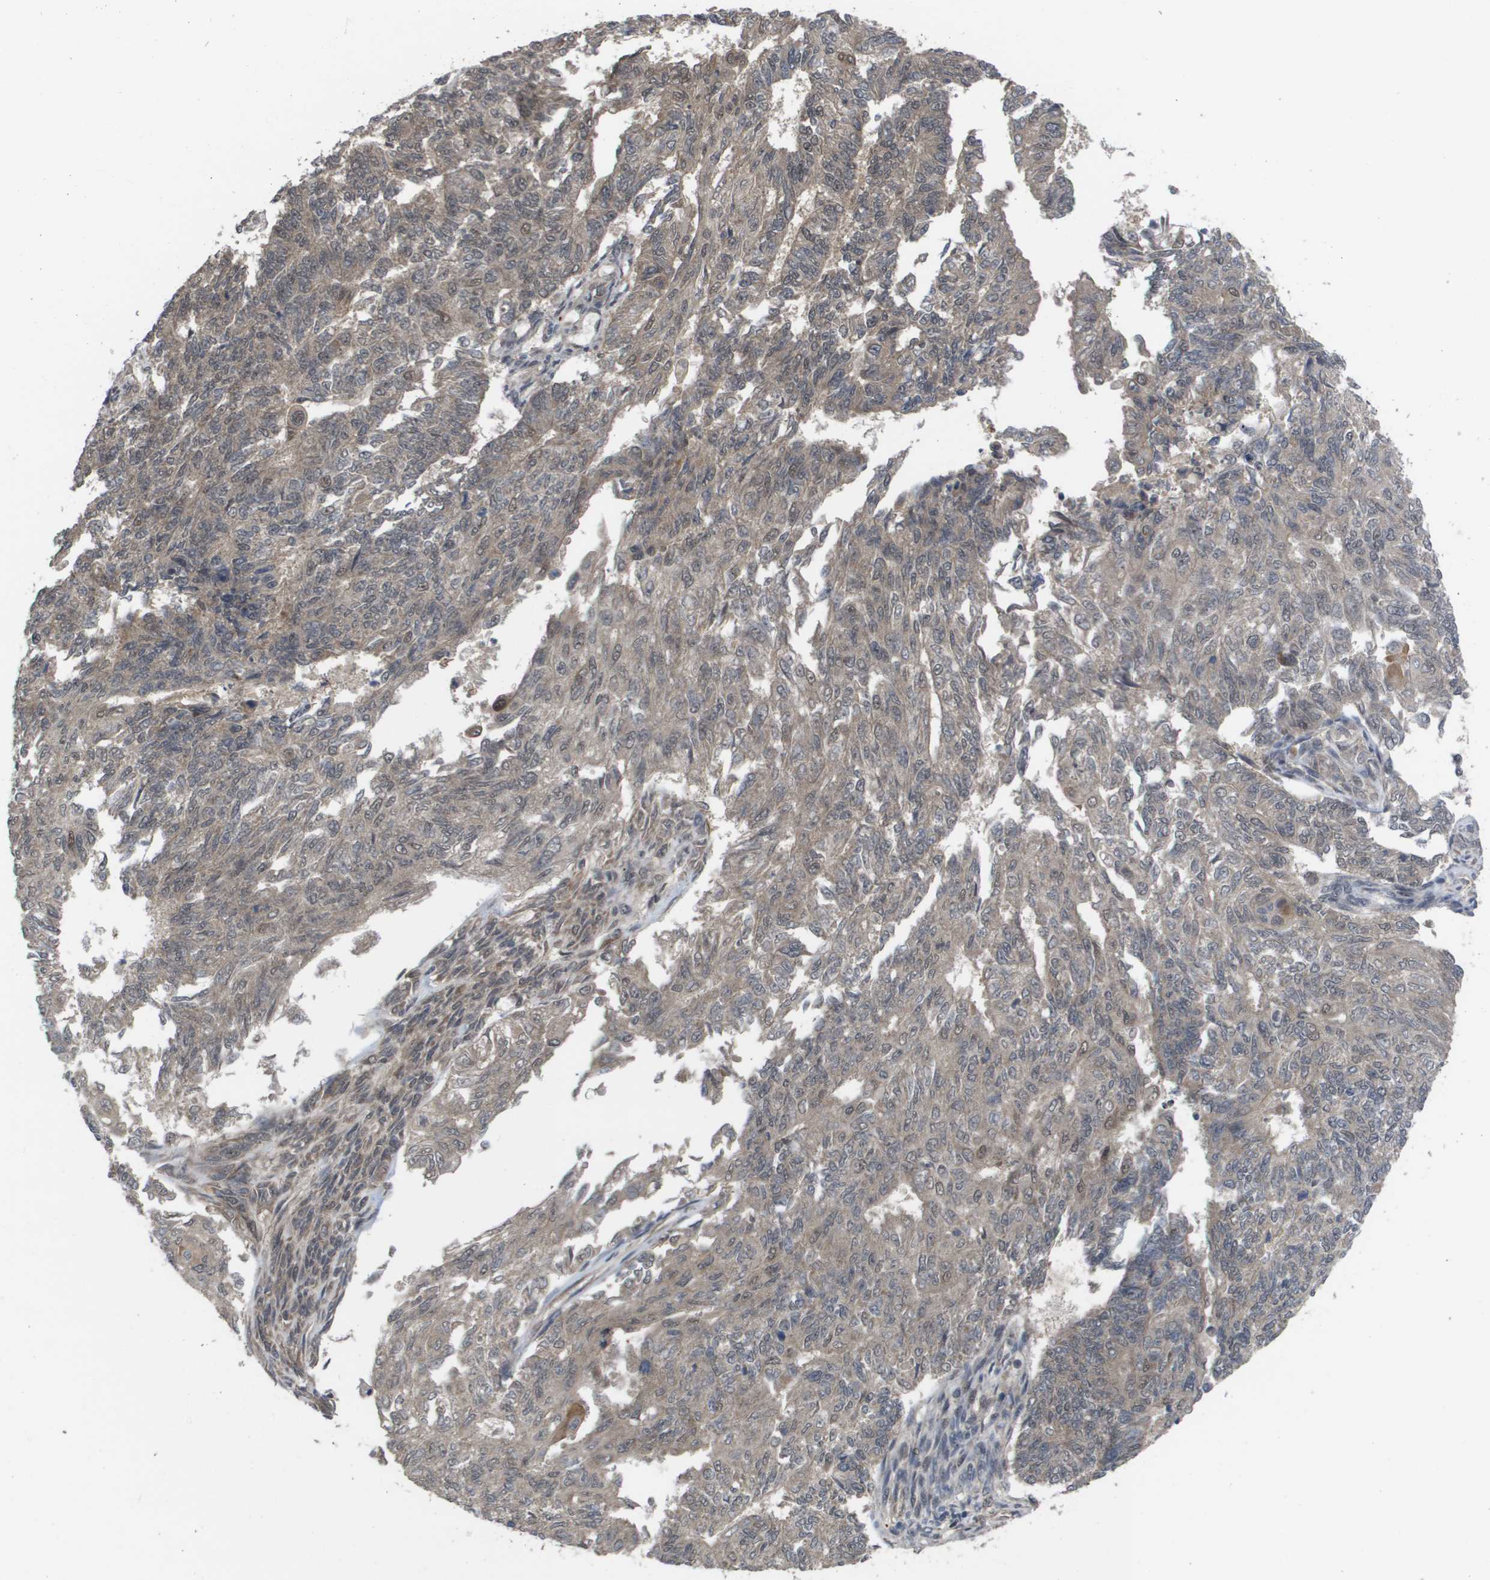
{"staining": {"intensity": "weak", "quantity": ">75%", "location": "cytoplasmic/membranous,nuclear"}, "tissue": "endometrial cancer", "cell_type": "Tumor cells", "image_type": "cancer", "snomed": [{"axis": "morphology", "description": "Adenocarcinoma, NOS"}, {"axis": "topography", "description": "Endometrium"}], "caption": "IHC of human endometrial cancer shows low levels of weak cytoplasmic/membranous and nuclear expression in approximately >75% of tumor cells.", "gene": "AMBRA1", "patient": {"sex": "female", "age": 32}}